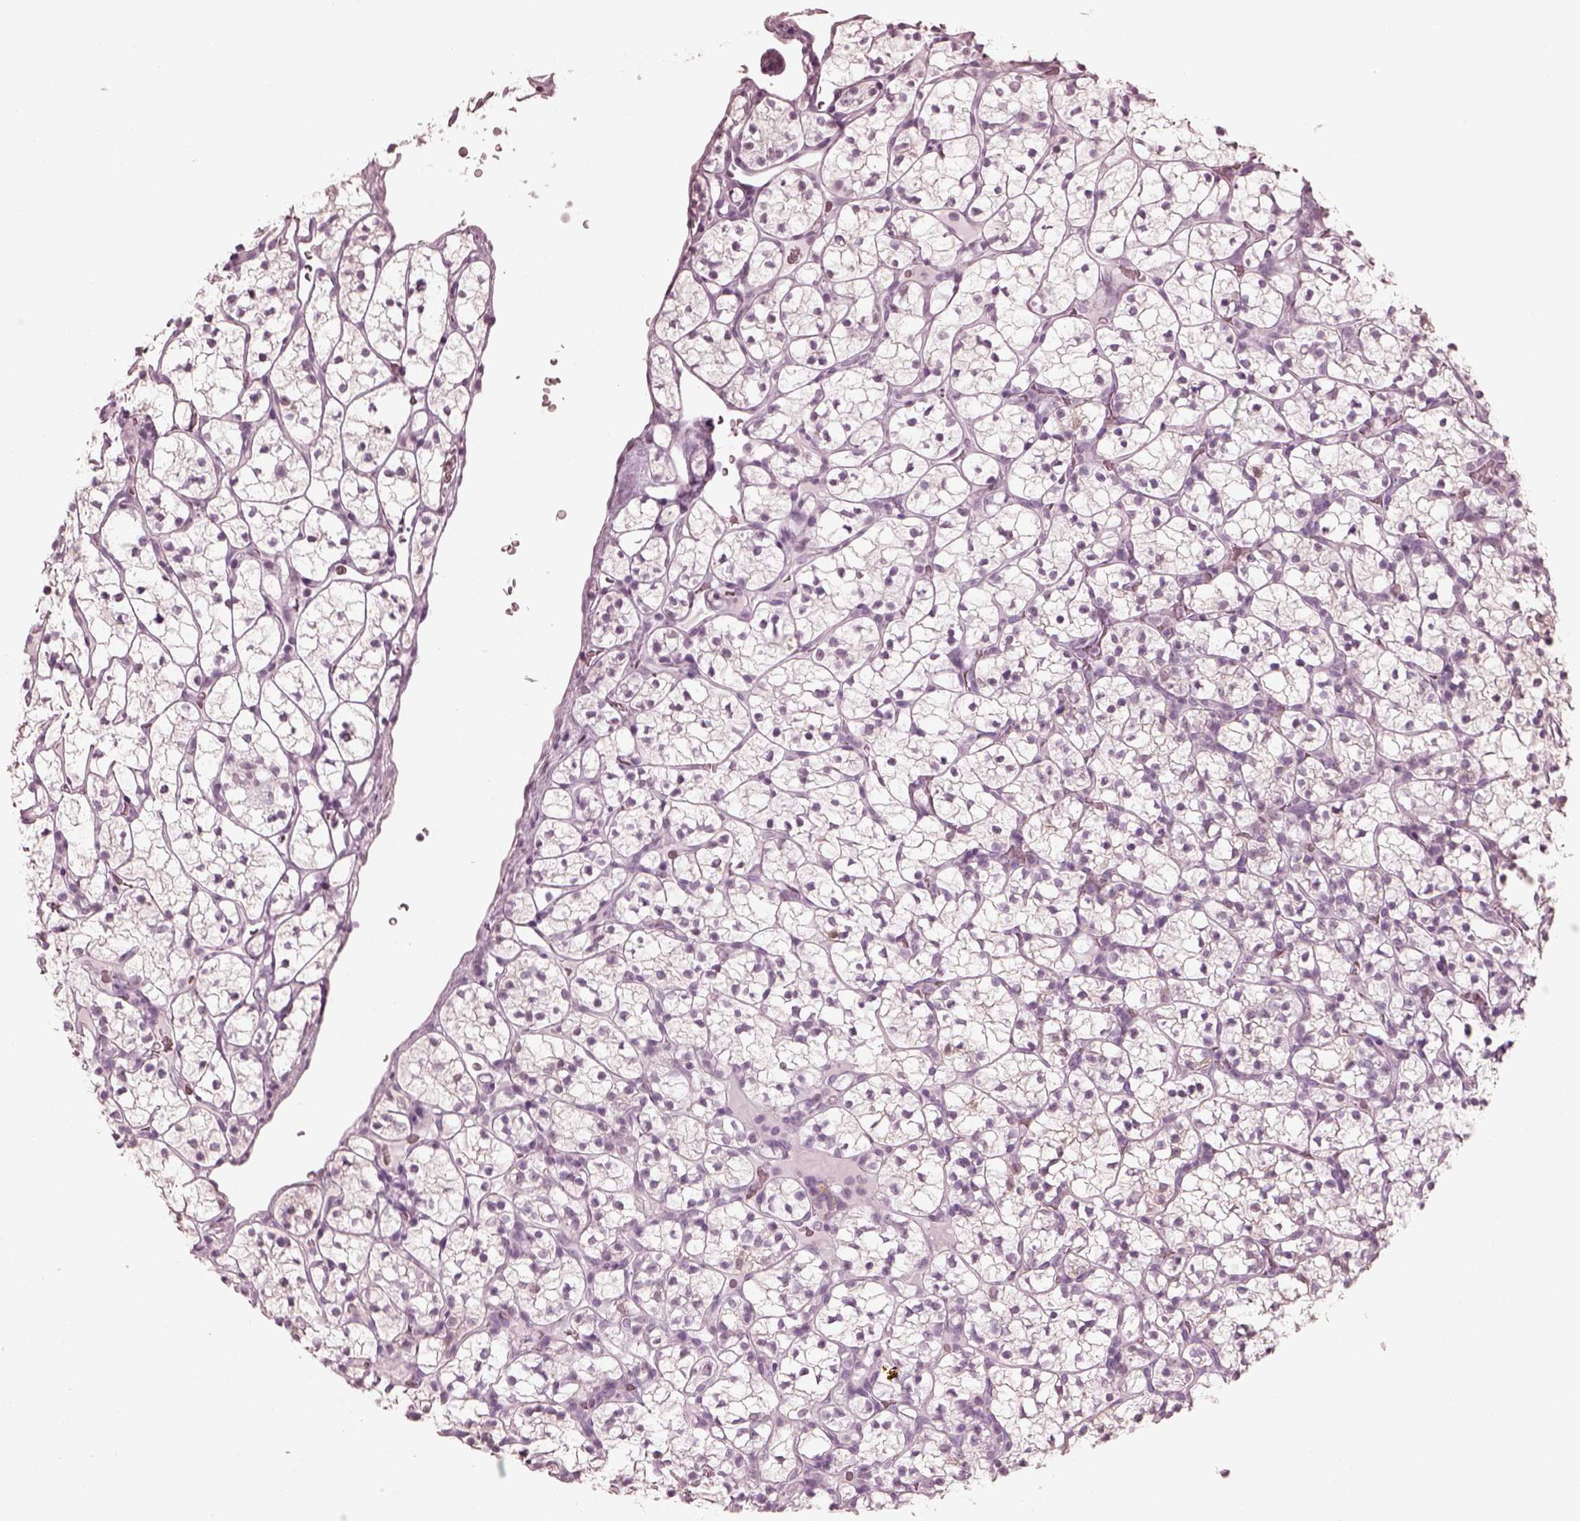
{"staining": {"intensity": "negative", "quantity": "none", "location": "none"}, "tissue": "renal cancer", "cell_type": "Tumor cells", "image_type": "cancer", "snomed": [{"axis": "morphology", "description": "Adenocarcinoma, NOS"}, {"axis": "topography", "description": "Kidney"}], "caption": "There is no significant positivity in tumor cells of renal adenocarcinoma.", "gene": "C2orf81", "patient": {"sex": "female", "age": 89}}